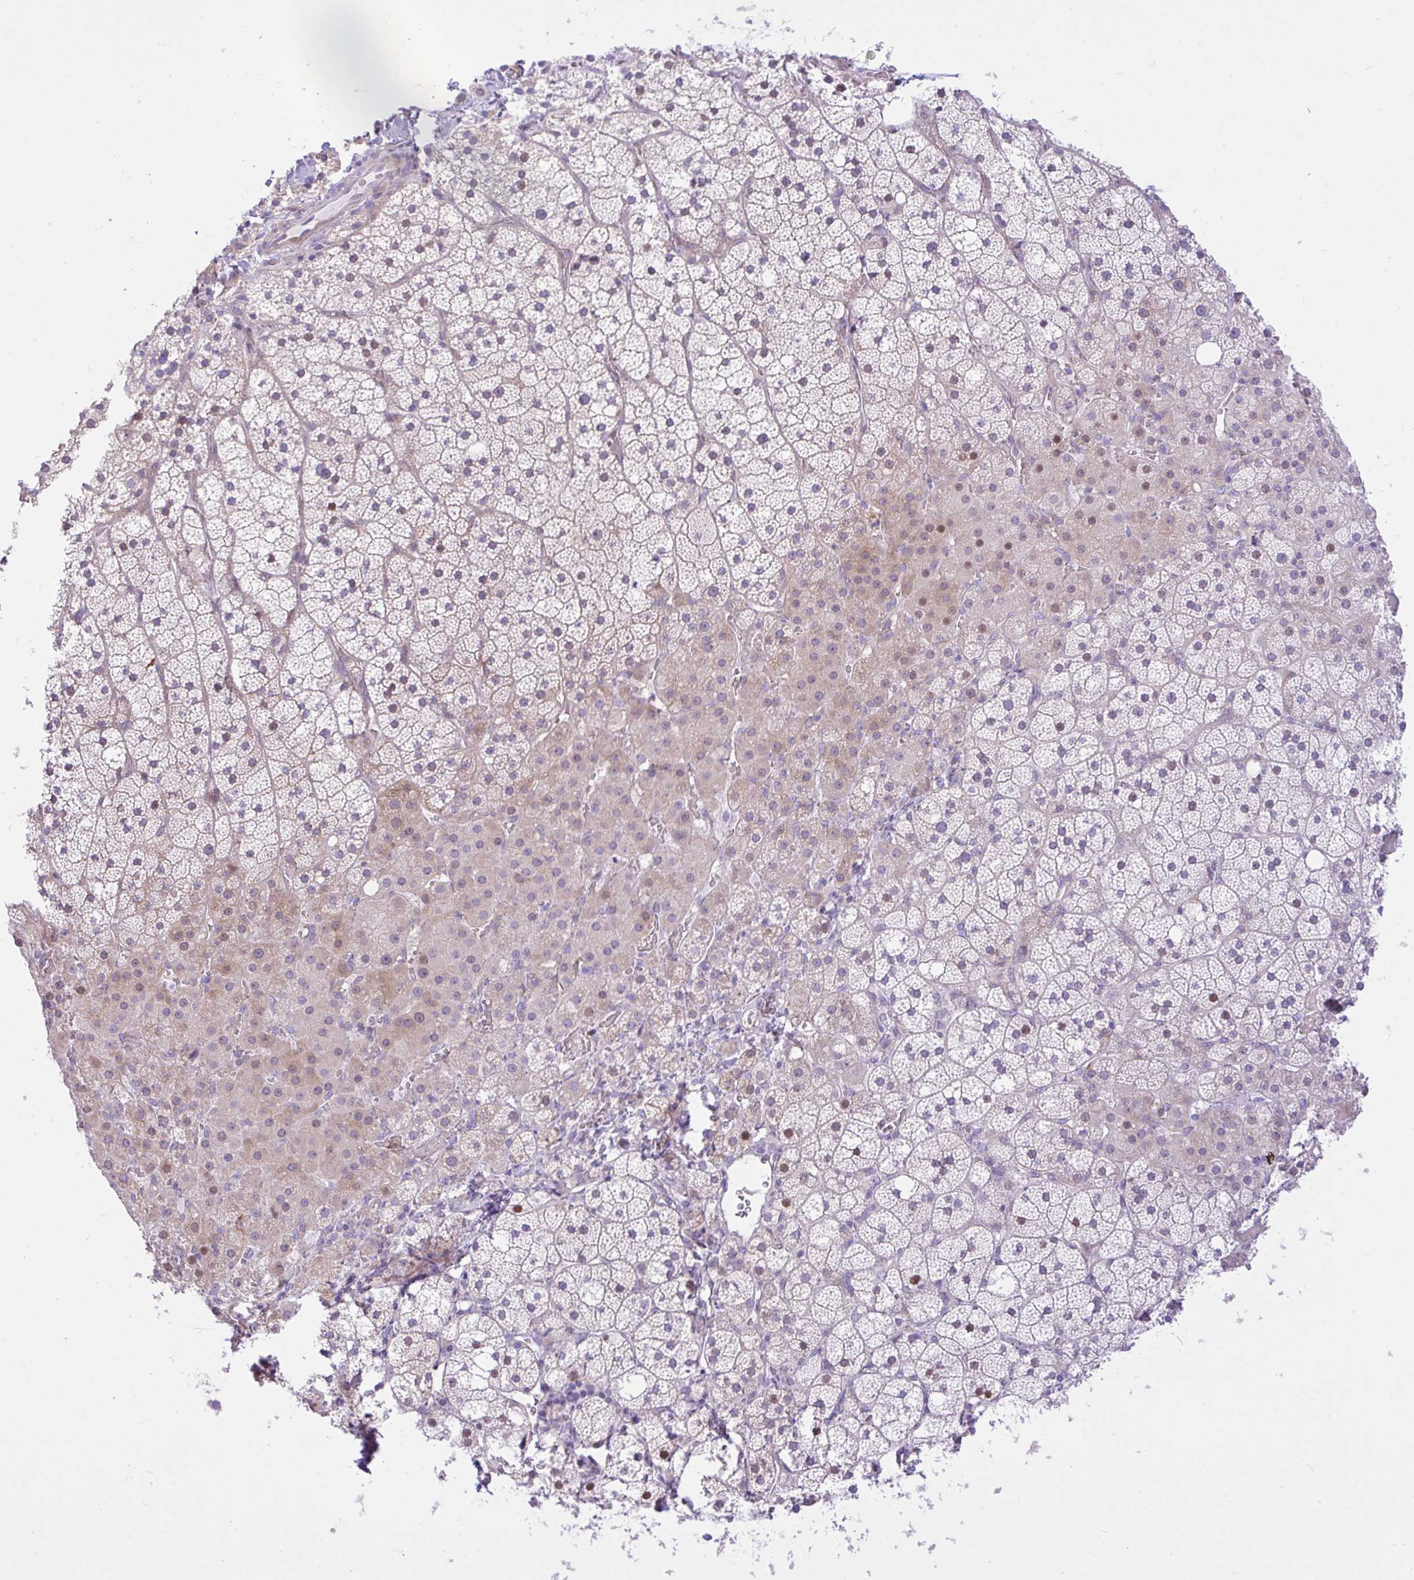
{"staining": {"intensity": "moderate", "quantity": "<25%", "location": "cytoplasmic/membranous"}, "tissue": "adrenal gland", "cell_type": "Glandular cells", "image_type": "normal", "snomed": [{"axis": "morphology", "description": "Normal tissue, NOS"}, {"axis": "topography", "description": "Adrenal gland"}], "caption": "Immunohistochemistry (IHC) micrograph of unremarkable adrenal gland stained for a protein (brown), which shows low levels of moderate cytoplasmic/membranous positivity in approximately <25% of glandular cells.", "gene": "EEF1A1", "patient": {"sex": "male", "age": 53}}